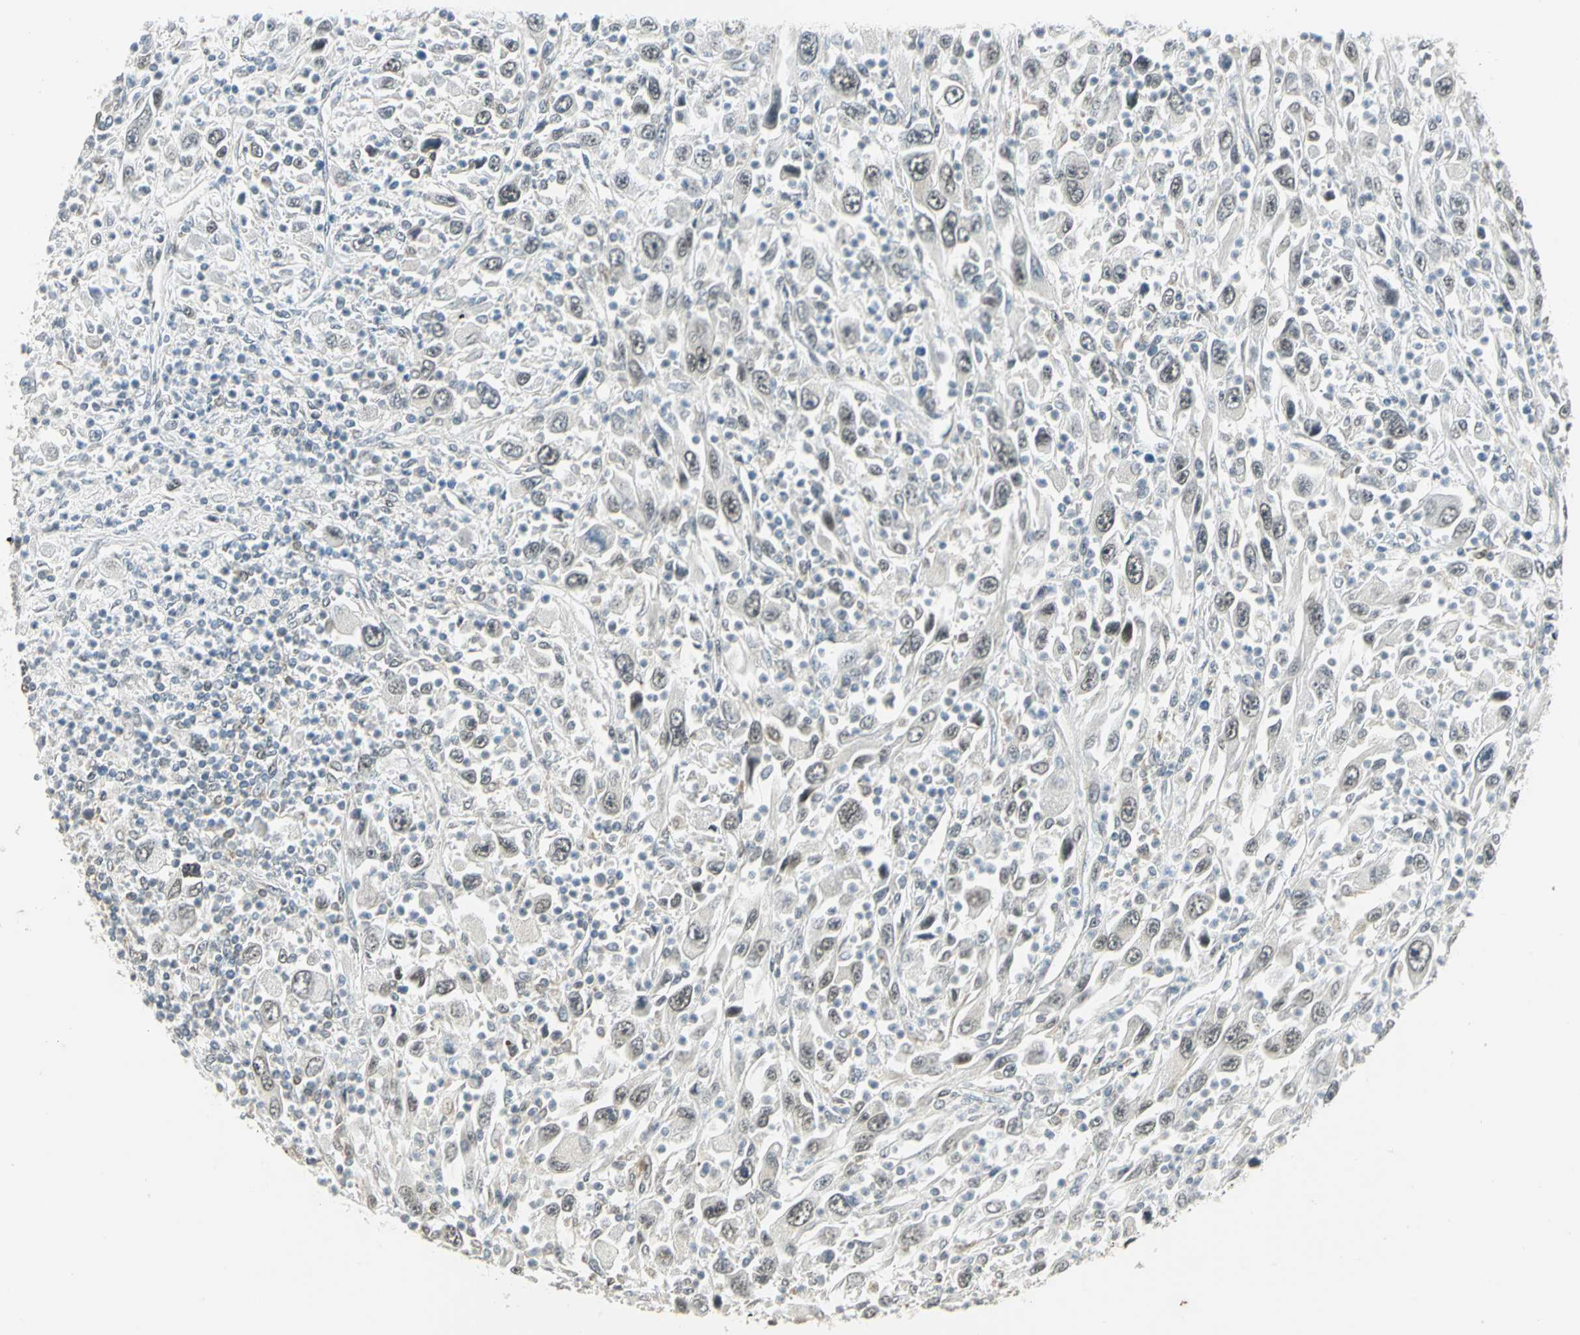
{"staining": {"intensity": "weak", "quantity": "<25%", "location": "cytoplasmic/membranous"}, "tissue": "melanoma", "cell_type": "Tumor cells", "image_type": "cancer", "snomed": [{"axis": "morphology", "description": "Malignant melanoma, Metastatic site"}, {"axis": "topography", "description": "Skin"}], "caption": "There is no significant staining in tumor cells of malignant melanoma (metastatic site).", "gene": "PLAGL2", "patient": {"sex": "female", "age": 56}}